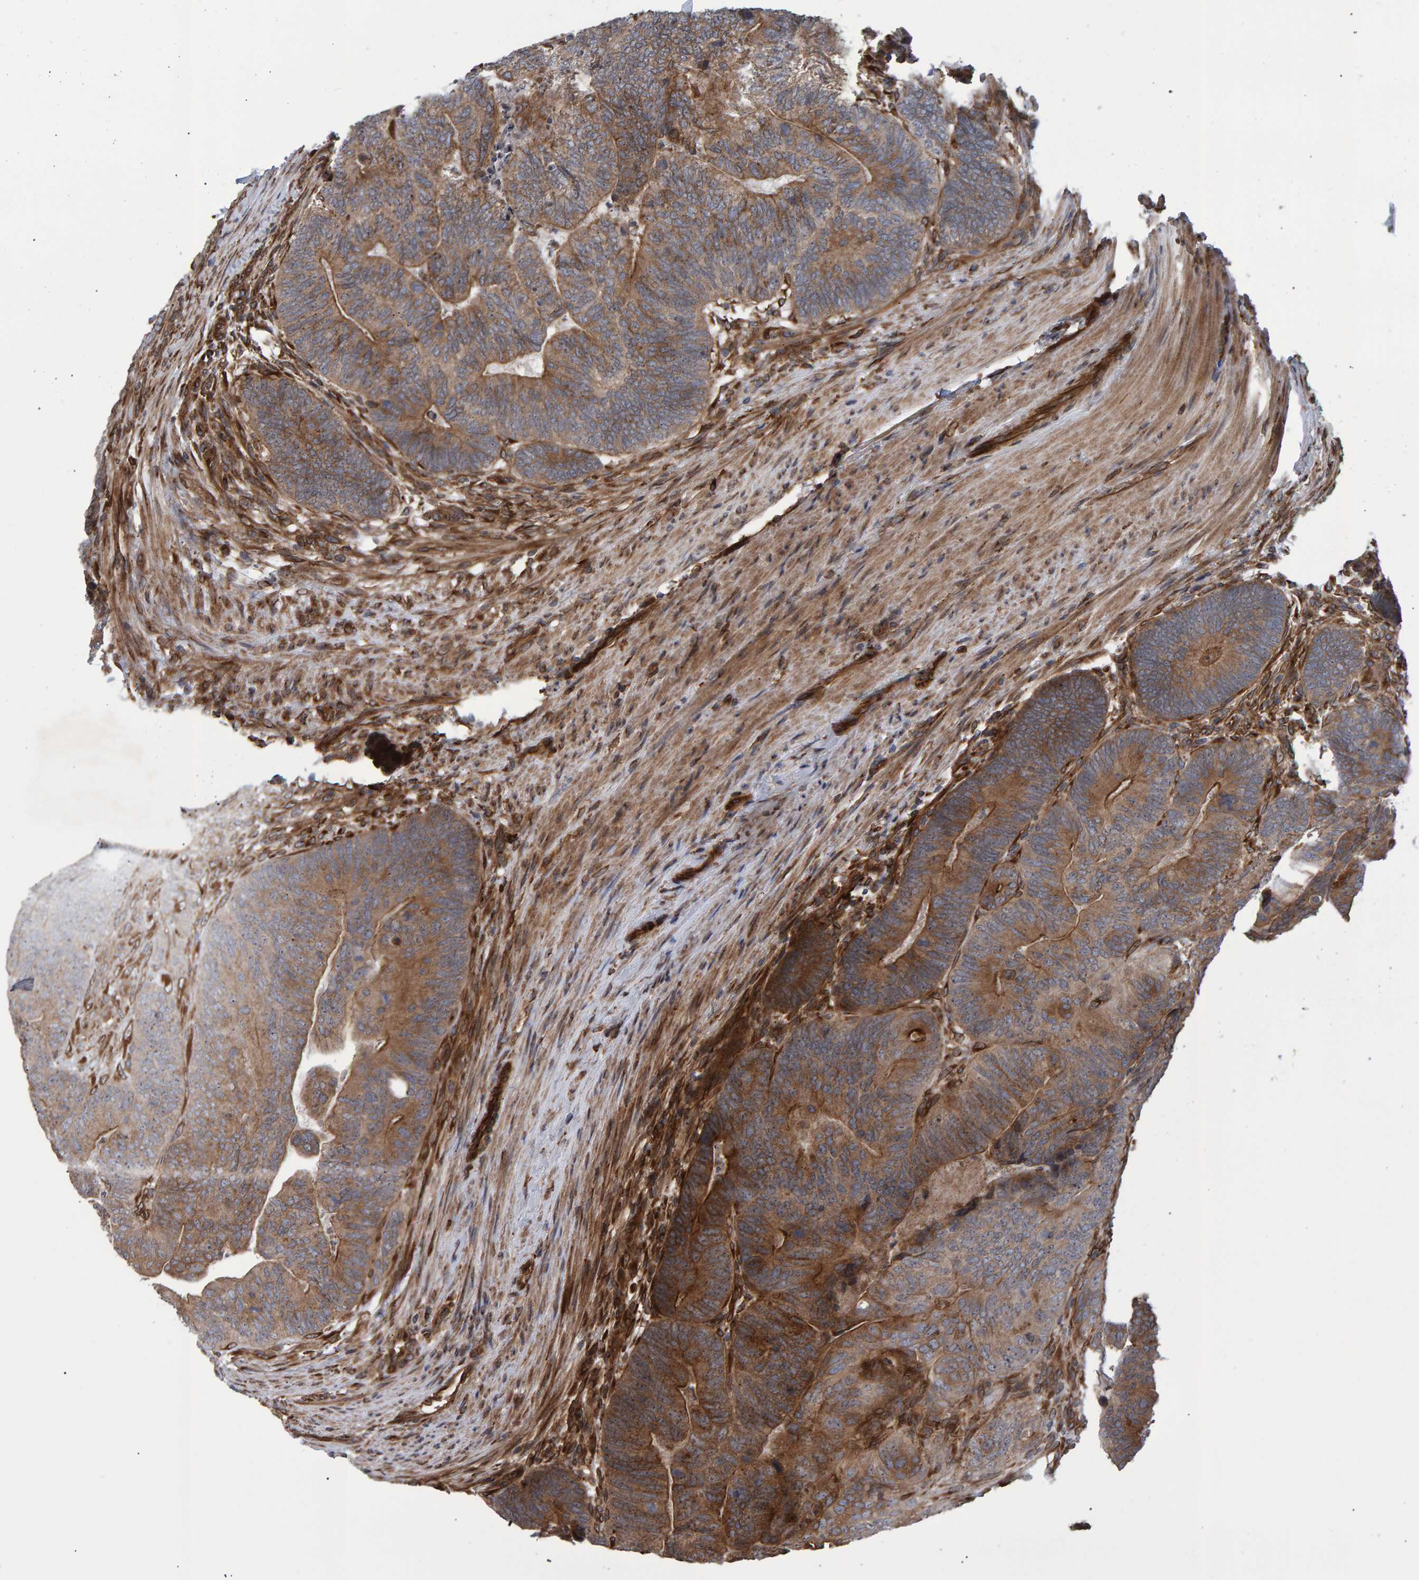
{"staining": {"intensity": "moderate", "quantity": ">75%", "location": "cytoplasmic/membranous"}, "tissue": "colorectal cancer", "cell_type": "Tumor cells", "image_type": "cancer", "snomed": [{"axis": "morphology", "description": "Adenocarcinoma, NOS"}, {"axis": "topography", "description": "Colon"}], "caption": "A photomicrograph showing moderate cytoplasmic/membranous expression in about >75% of tumor cells in colorectal cancer, as visualized by brown immunohistochemical staining.", "gene": "FAM117A", "patient": {"sex": "female", "age": 67}}